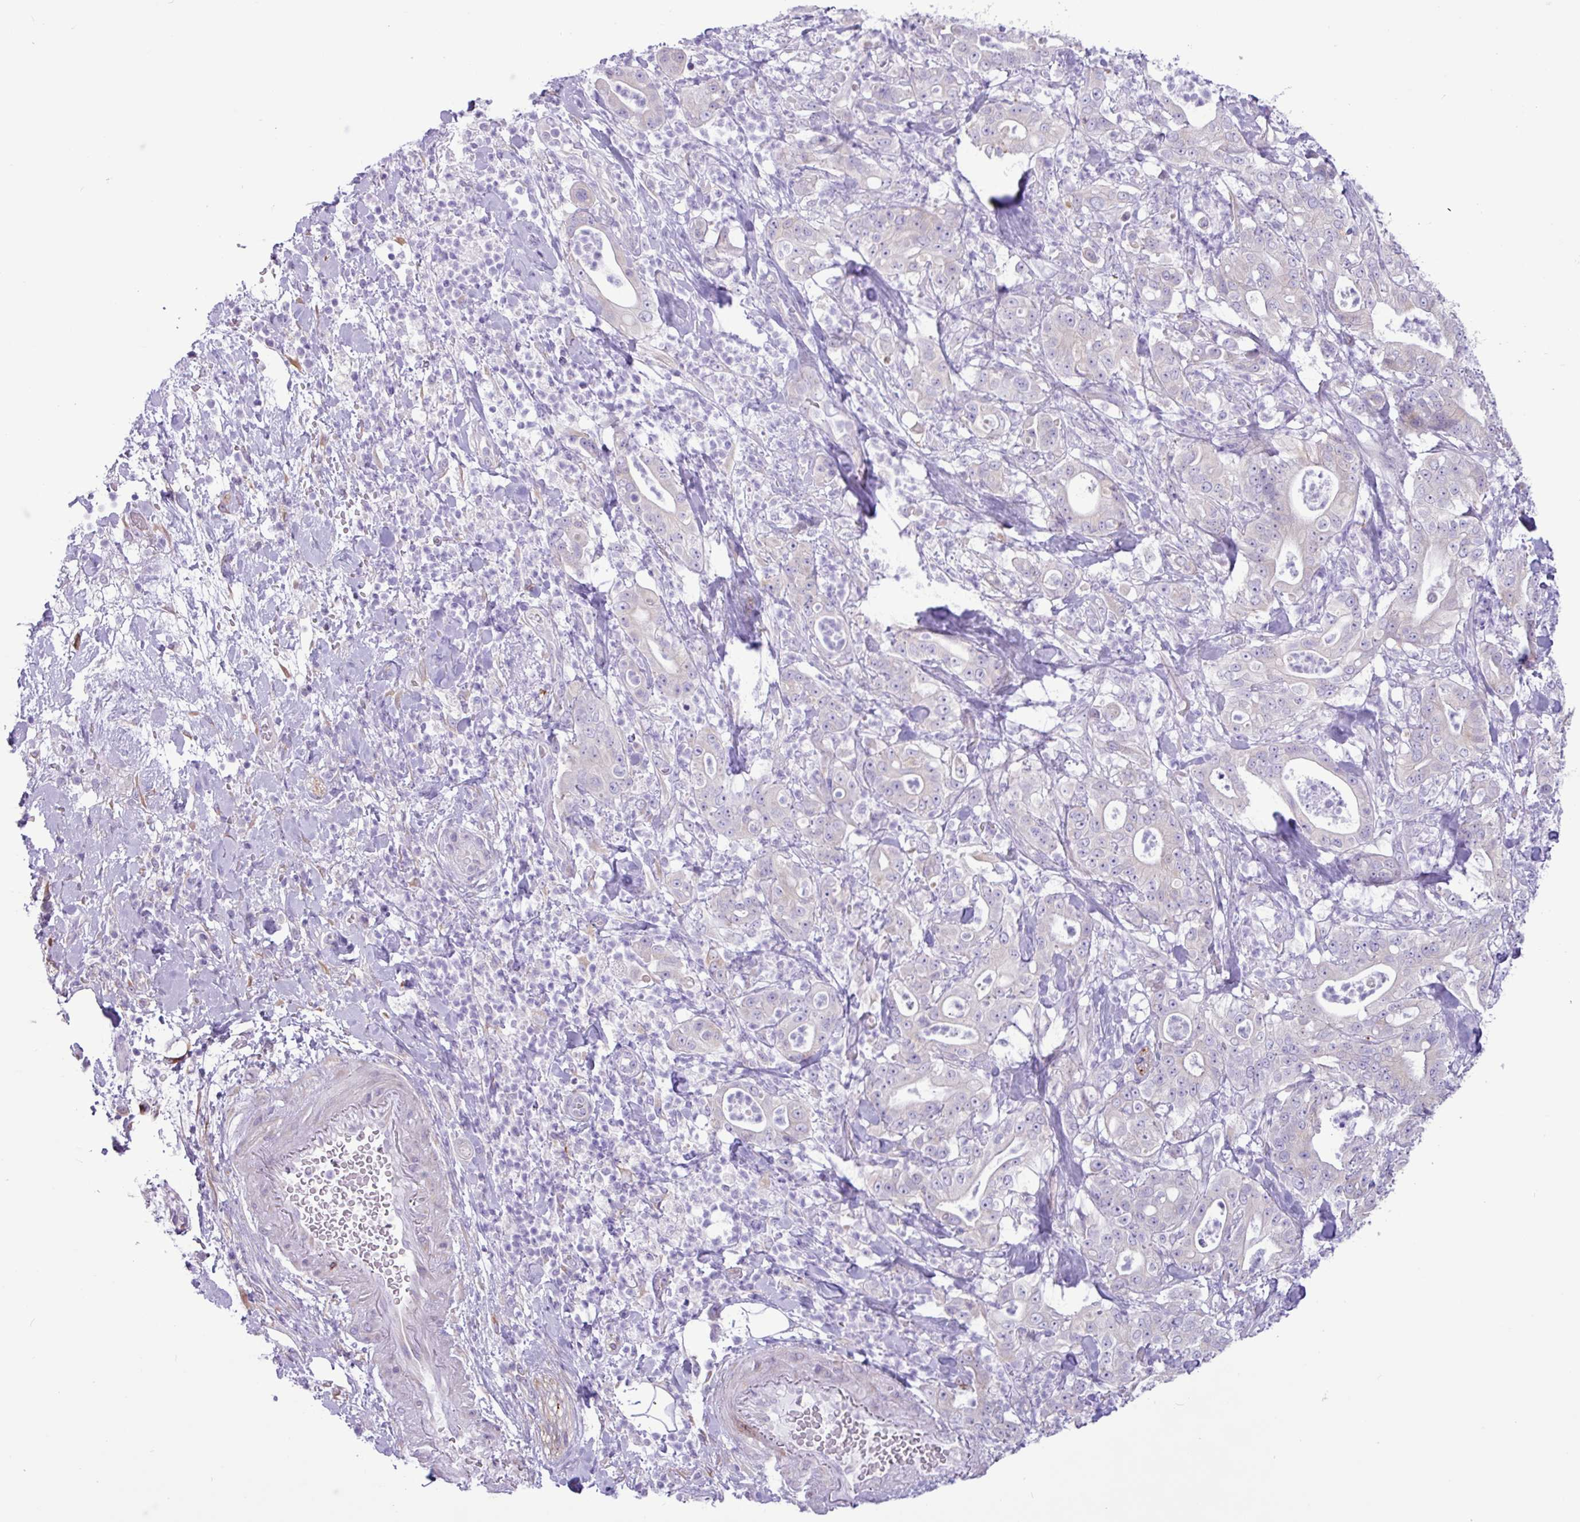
{"staining": {"intensity": "negative", "quantity": "none", "location": "none"}, "tissue": "pancreatic cancer", "cell_type": "Tumor cells", "image_type": "cancer", "snomed": [{"axis": "morphology", "description": "Adenocarcinoma, NOS"}, {"axis": "topography", "description": "Pancreas"}], "caption": "Immunohistochemistry (IHC) histopathology image of neoplastic tissue: pancreatic cancer stained with DAB reveals no significant protein positivity in tumor cells.", "gene": "SLC38A1", "patient": {"sex": "male", "age": 71}}